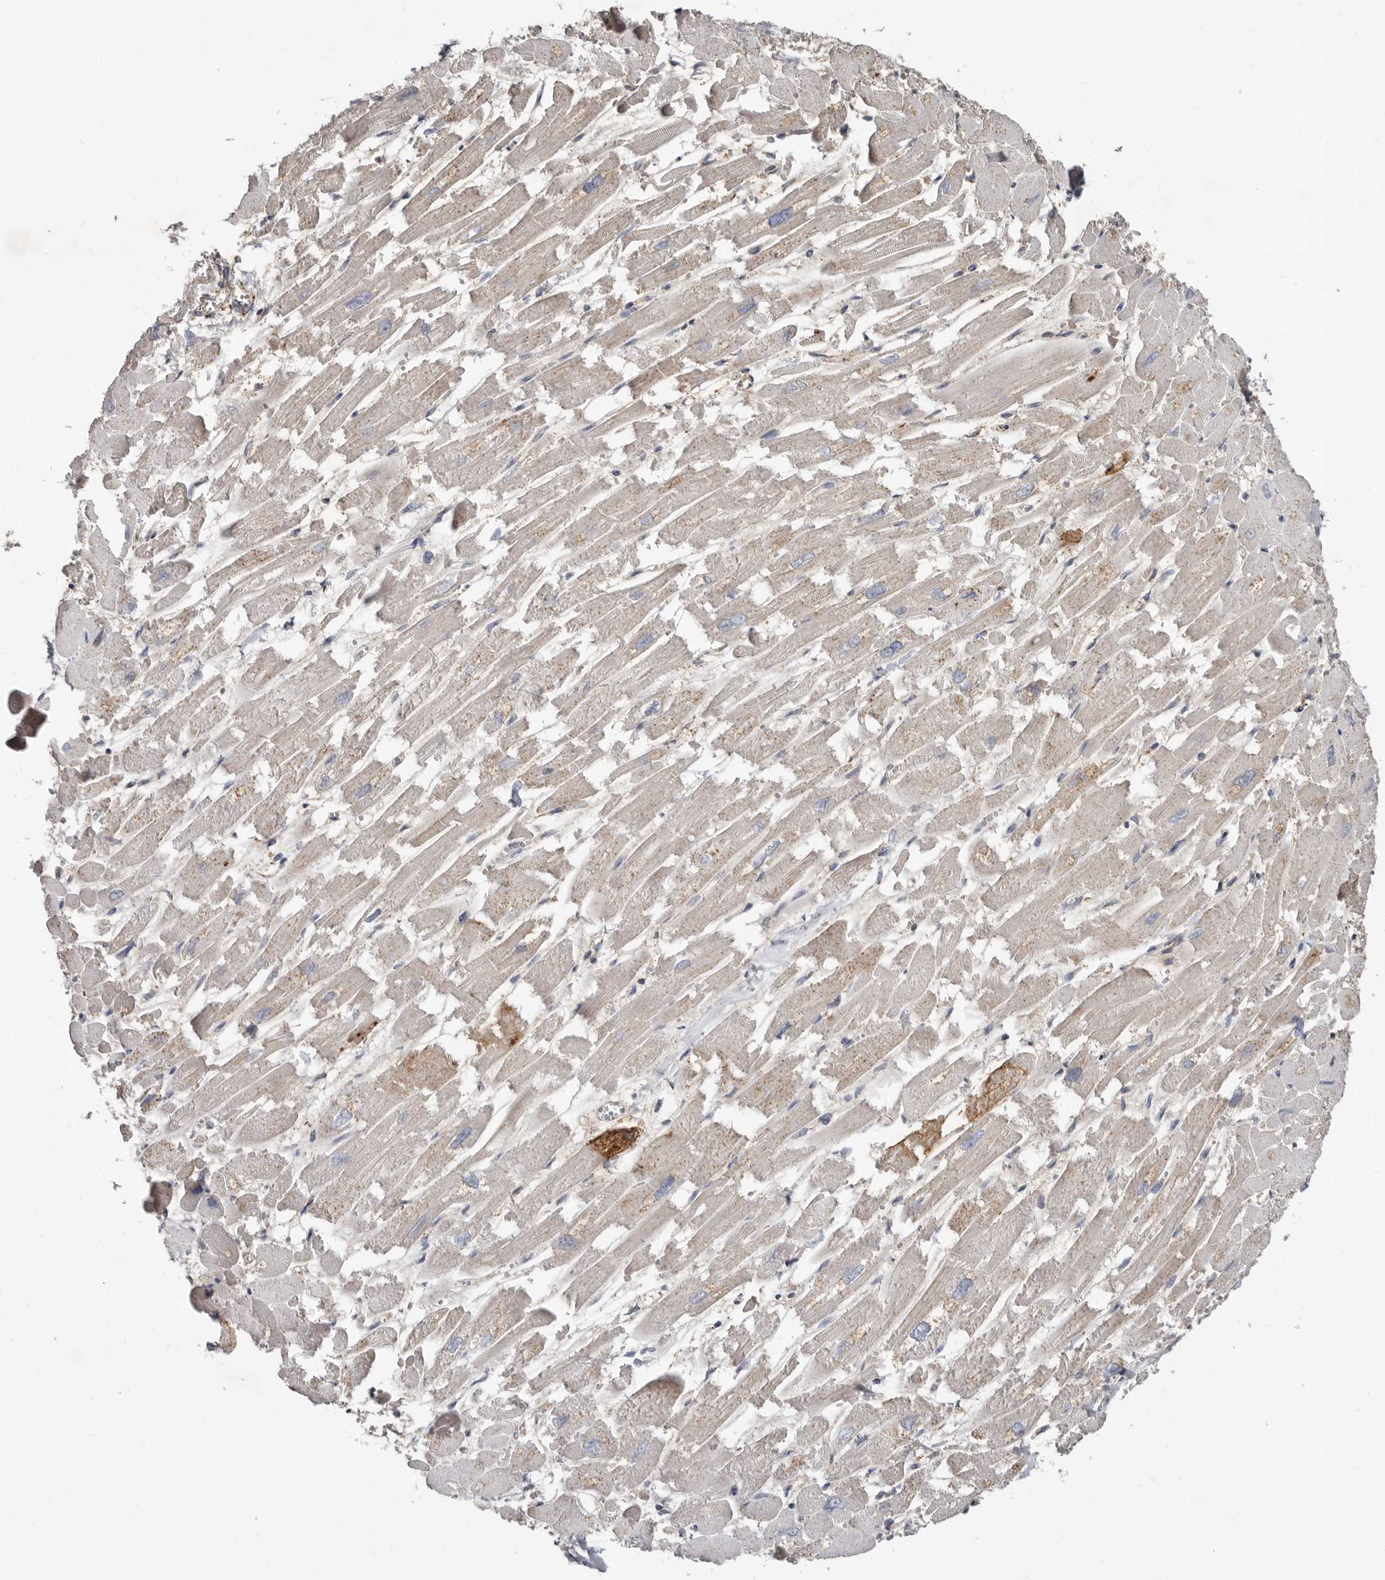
{"staining": {"intensity": "moderate", "quantity": "<25%", "location": "cytoplasmic/membranous"}, "tissue": "heart muscle", "cell_type": "Cardiomyocytes", "image_type": "normal", "snomed": [{"axis": "morphology", "description": "Normal tissue, NOS"}, {"axis": "topography", "description": "Heart"}], "caption": "This image exhibits unremarkable heart muscle stained with immunohistochemistry to label a protein in brown. The cytoplasmic/membranous of cardiomyocytes show moderate positivity for the protein. Nuclei are counter-stained blue.", "gene": "KIF26B", "patient": {"sex": "male", "age": 54}}